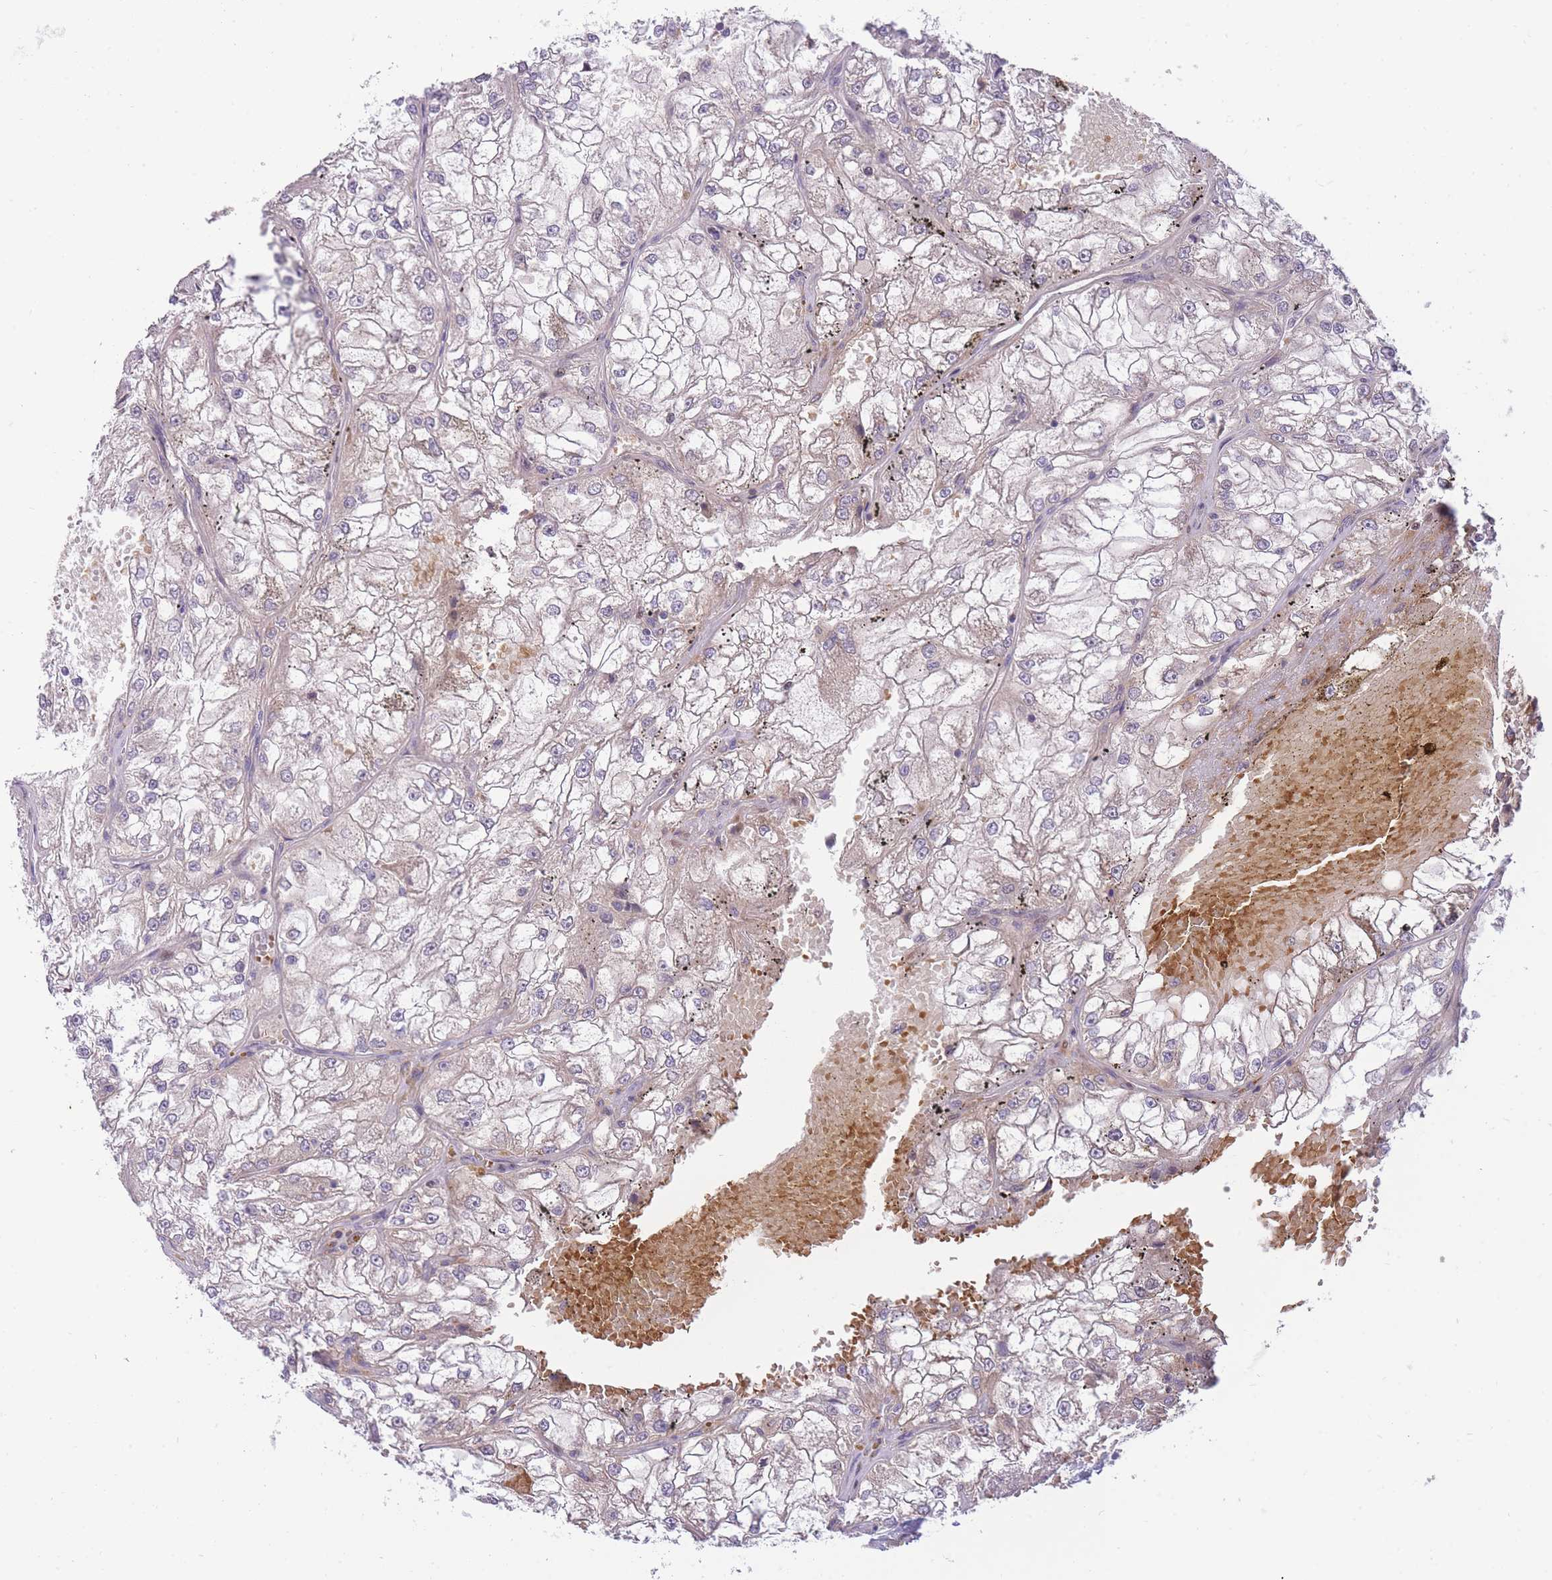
{"staining": {"intensity": "weak", "quantity": "25%-75%", "location": "cytoplasmic/membranous"}, "tissue": "renal cancer", "cell_type": "Tumor cells", "image_type": "cancer", "snomed": [{"axis": "morphology", "description": "Adenocarcinoma, NOS"}, {"axis": "topography", "description": "Kidney"}], "caption": "Weak cytoplasmic/membranous protein expression is present in about 25%-75% of tumor cells in renal cancer.", "gene": "CRYGN", "patient": {"sex": "female", "age": 72}}